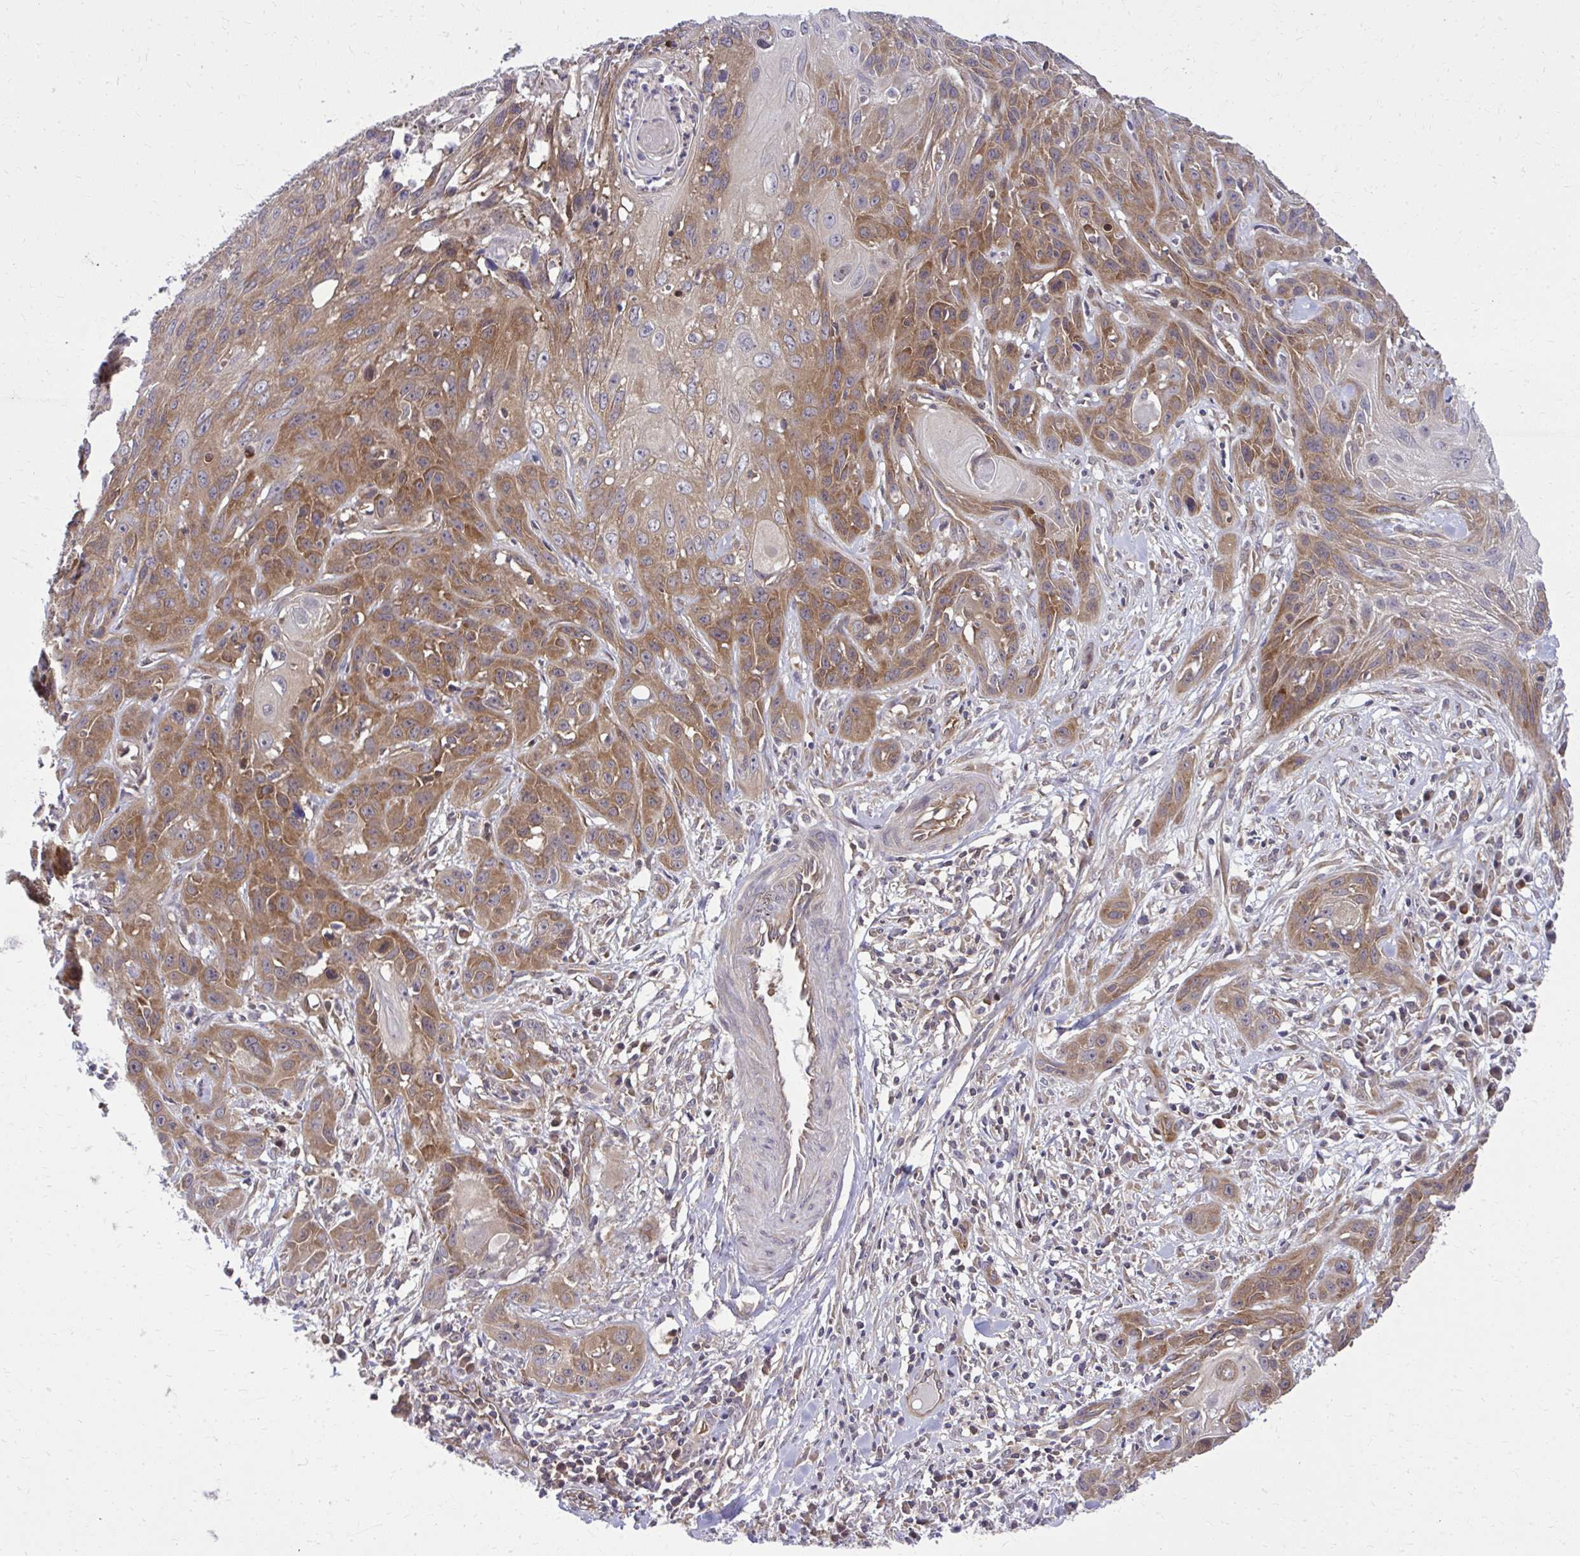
{"staining": {"intensity": "moderate", "quantity": "25%-75%", "location": "cytoplasmic/membranous"}, "tissue": "skin cancer", "cell_type": "Tumor cells", "image_type": "cancer", "snomed": [{"axis": "morphology", "description": "Squamous cell carcinoma, NOS"}, {"axis": "topography", "description": "Skin"}, {"axis": "topography", "description": "Vulva"}], "caption": "Immunohistochemical staining of human squamous cell carcinoma (skin) displays moderate cytoplasmic/membranous protein expression in about 25%-75% of tumor cells.", "gene": "PPP5C", "patient": {"sex": "female", "age": 83}}